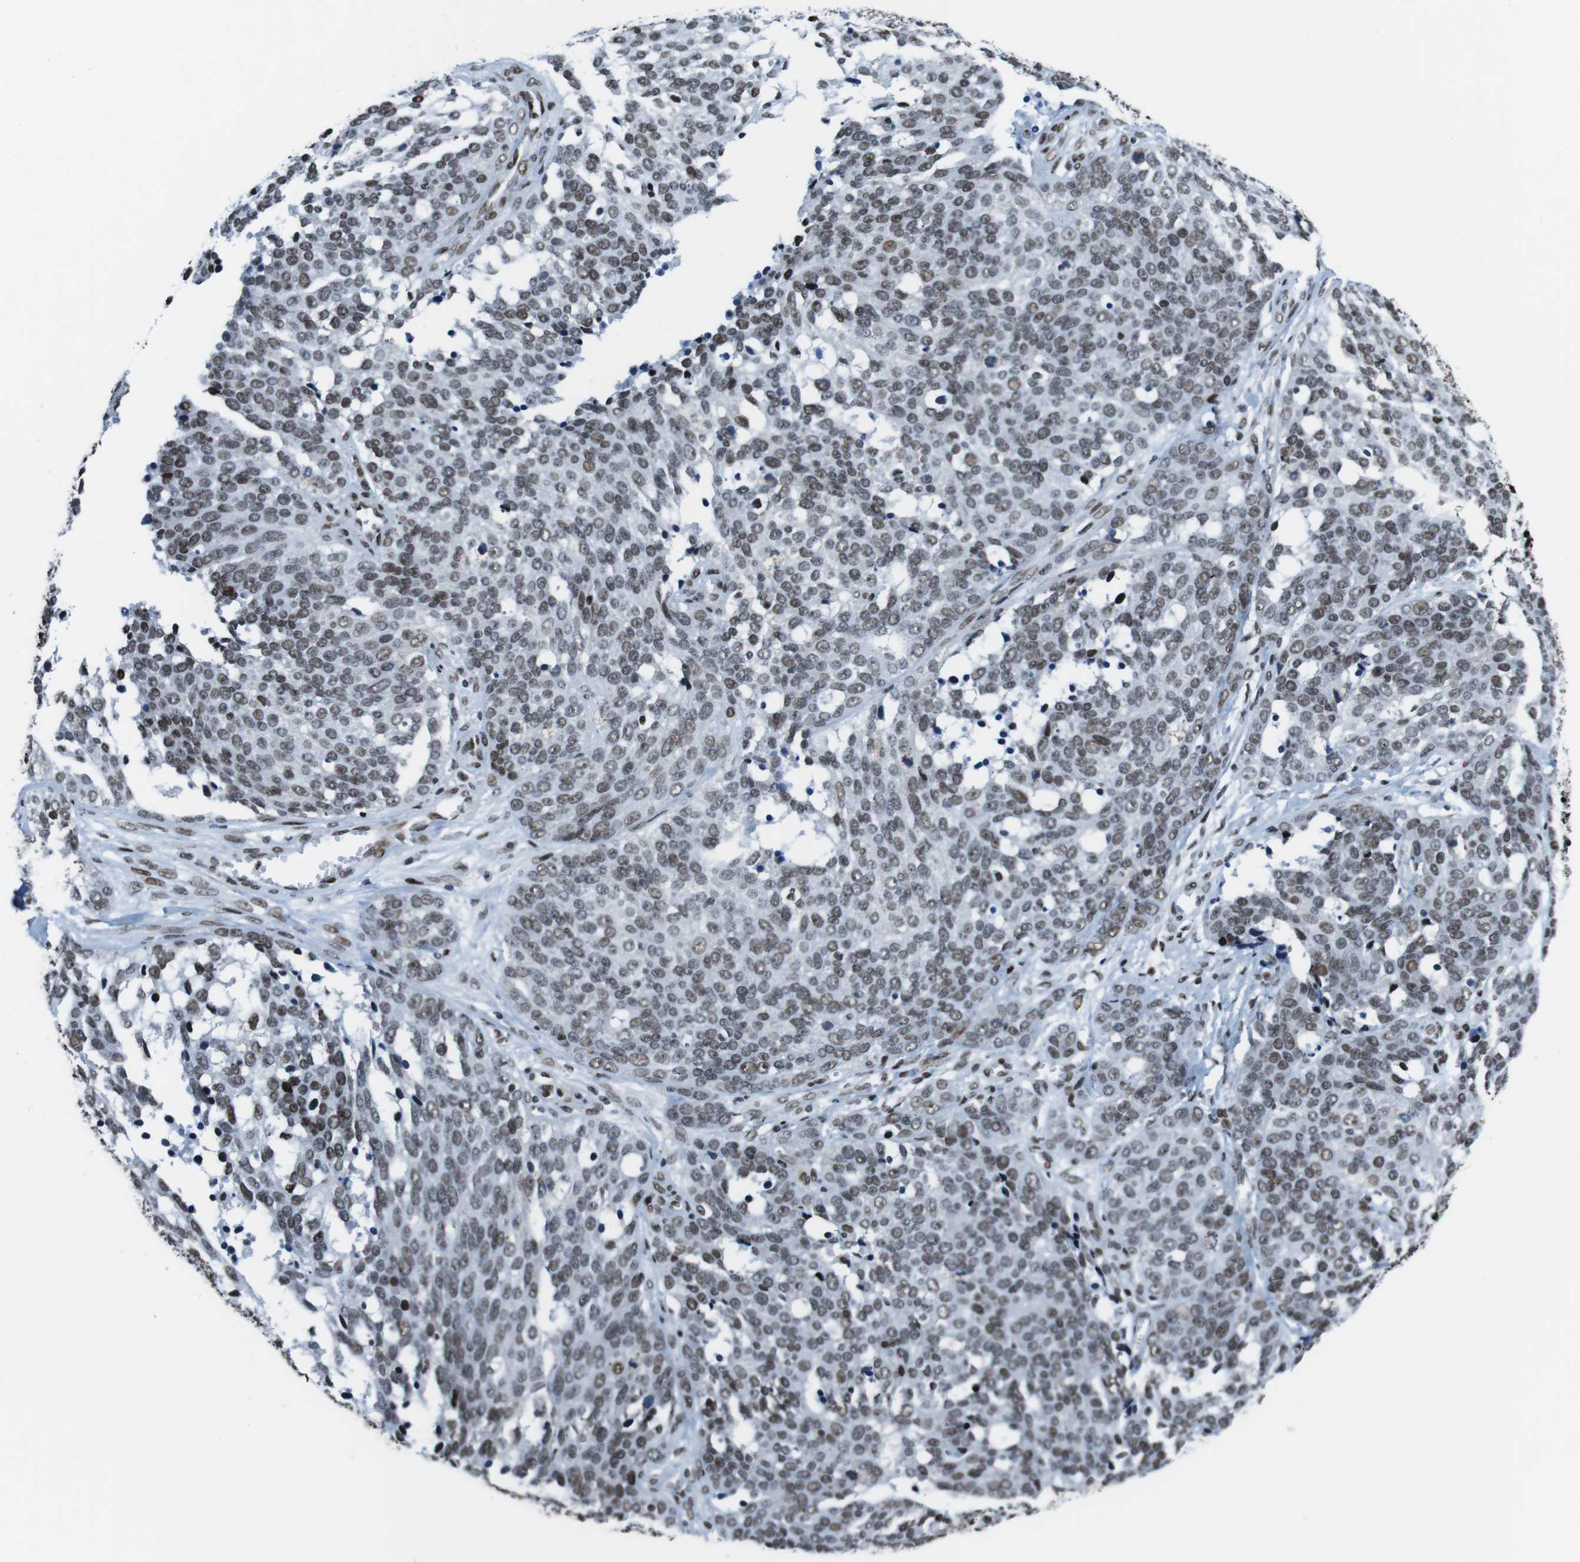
{"staining": {"intensity": "weak", "quantity": ">75%", "location": "nuclear"}, "tissue": "ovarian cancer", "cell_type": "Tumor cells", "image_type": "cancer", "snomed": [{"axis": "morphology", "description": "Cystadenocarcinoma, serous, NOS"}, {"axis": "topography", "description": "Ovary"}], "caption": "Ovarian cancer was stained to show a protein in brown. There is low levels of weak nuclear positivity in about >75% of tumor cells. The staining was performed using DAB to visualize the protein expression in brown, while the nuclei were stained in blue with hematoxylin (Magnification: 20x).", "gene": "CITED2", "patient": {"sex": "female", "age": 44}}